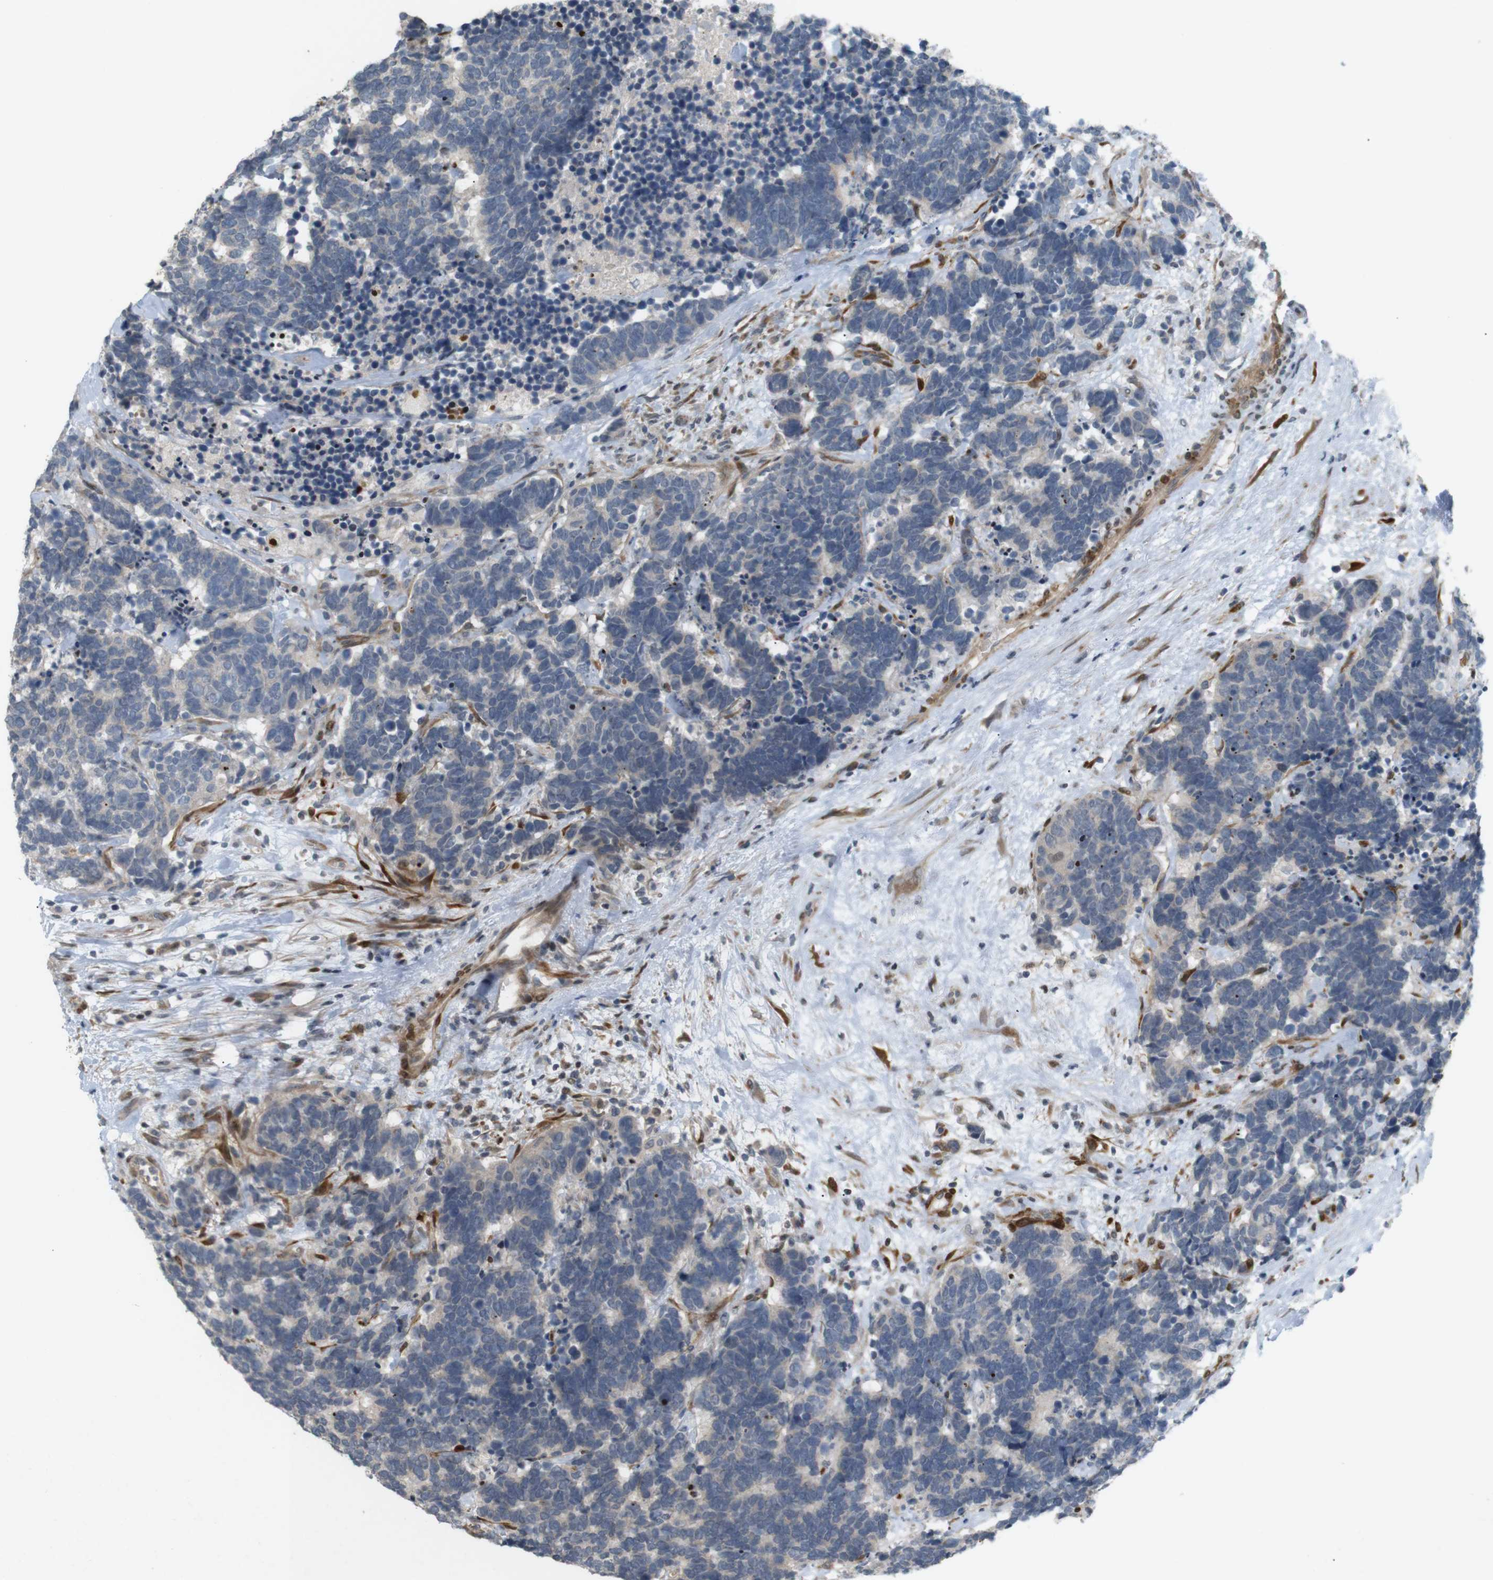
{"staining": {"intensity": "negative", "quantity": "none", "location": "none"}, "tissue": "carcinoid", "cell_type": "Tumor cells", "image_type": "cancer", "snomed": [{"axis": "morphology", "description": "Carcinoma, NOS"}, {"axis": "morphology", "description": "Carcinoid, malignant, NOS"}, {"axis": "topography", "description": "Urinary bladder"}], "caption": "Immunohistochemistry (IHC) histopathology image of carcinoid stained for a protein (brown), which exhibits no staining in tumor cells.", "gene": "PPP1R14A", "patient": {"sex": "male", "age": 57}}